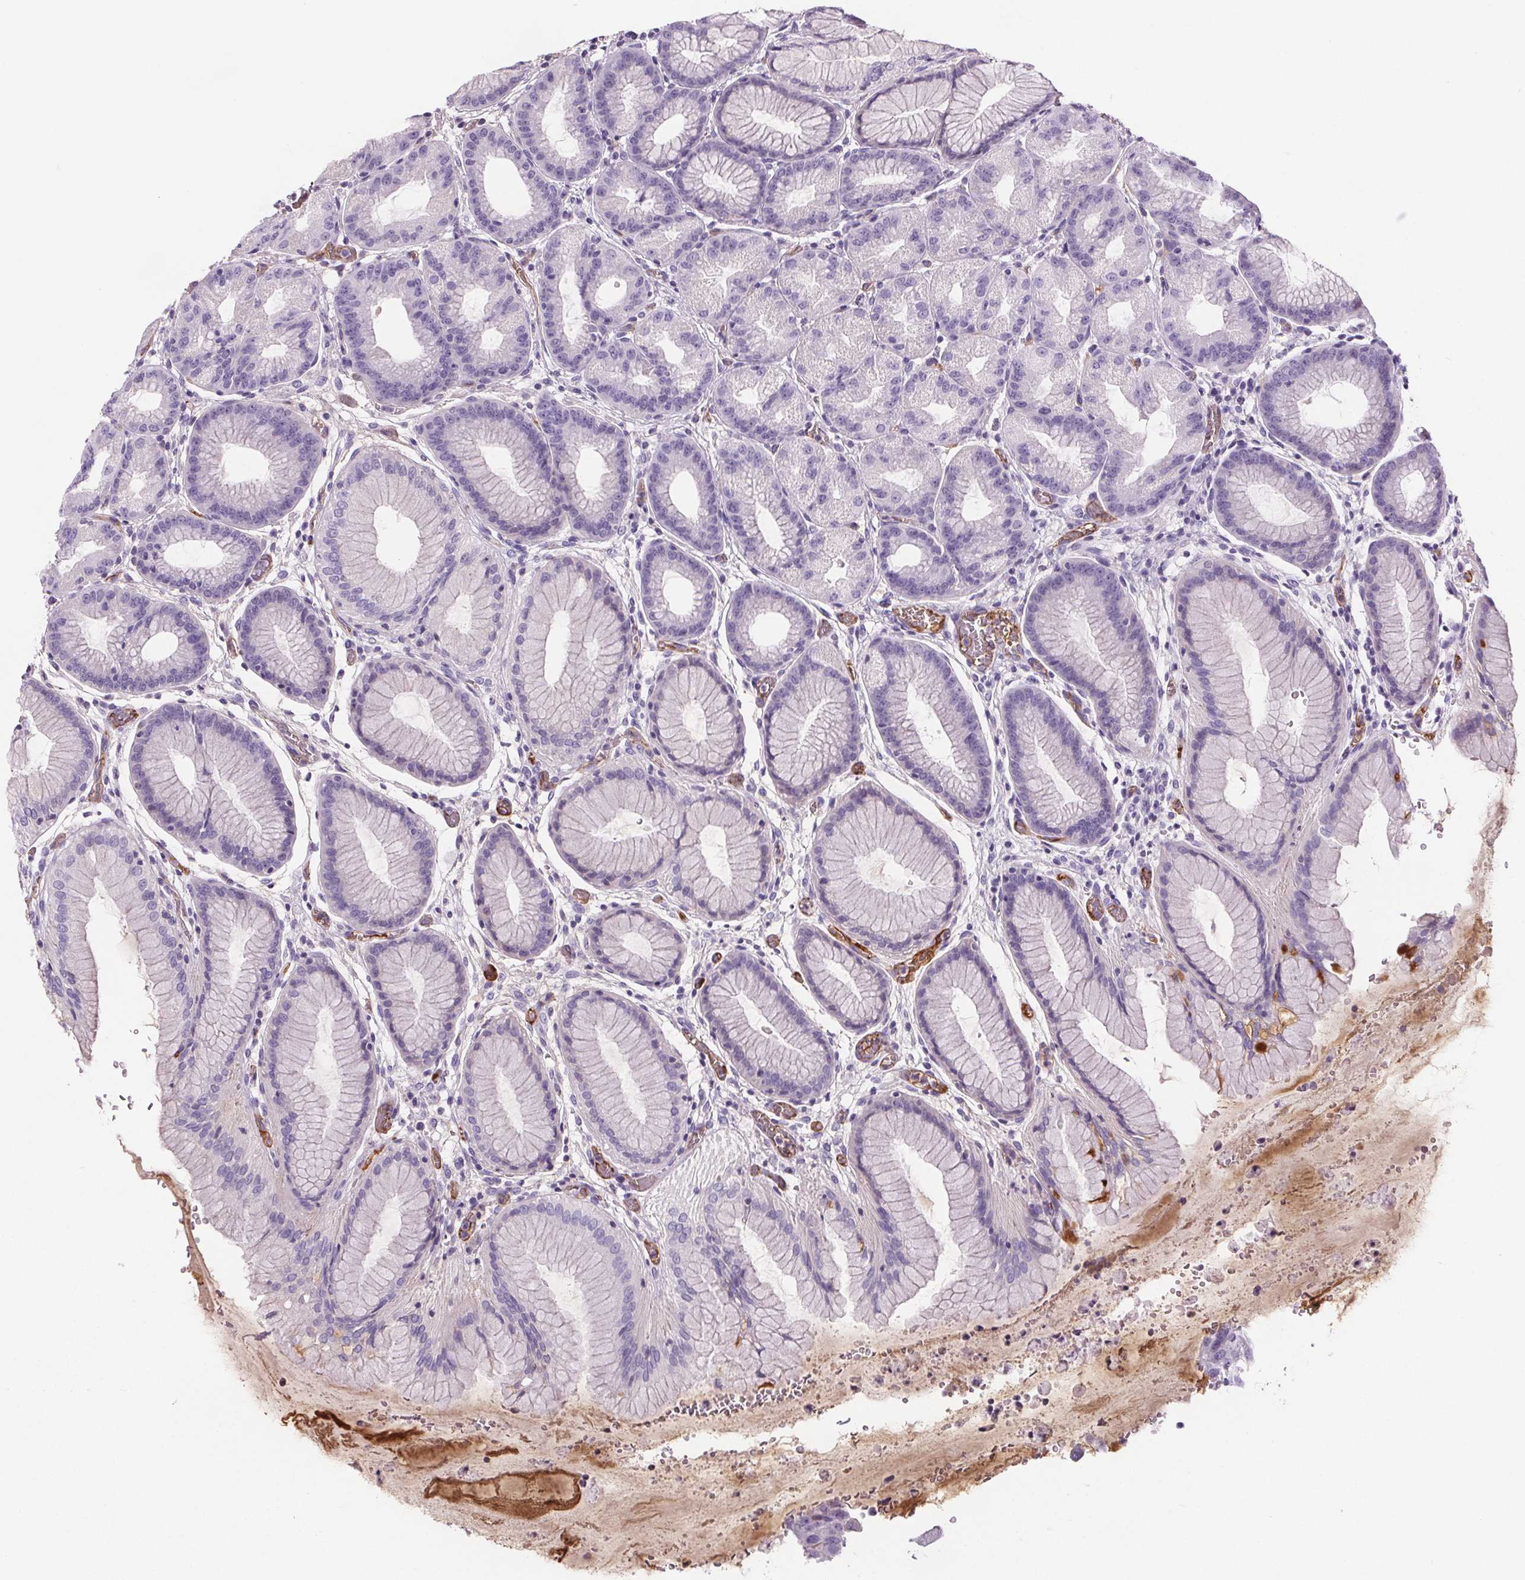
{"staining": {"intensity": "negative", "quantity": "none", "location": "none"}, "tissue": "stomach", "cell_type": "Glandular cells", "image_type": "normal", "snomed": [{"axis": "morphology", "description": "Normal tissue, NOS"}, {"axis": "topography", "description": "Stomach, upper"}, {"axis": "topography", "description": "Stomach"}], "caption": "A high-resolution photomicrograph shows IHC staining of benign stomach, which exhibits no significant staining in glandular cells.", "gene": "CD5L", "patient": {"sex": "male", "age": 48}}